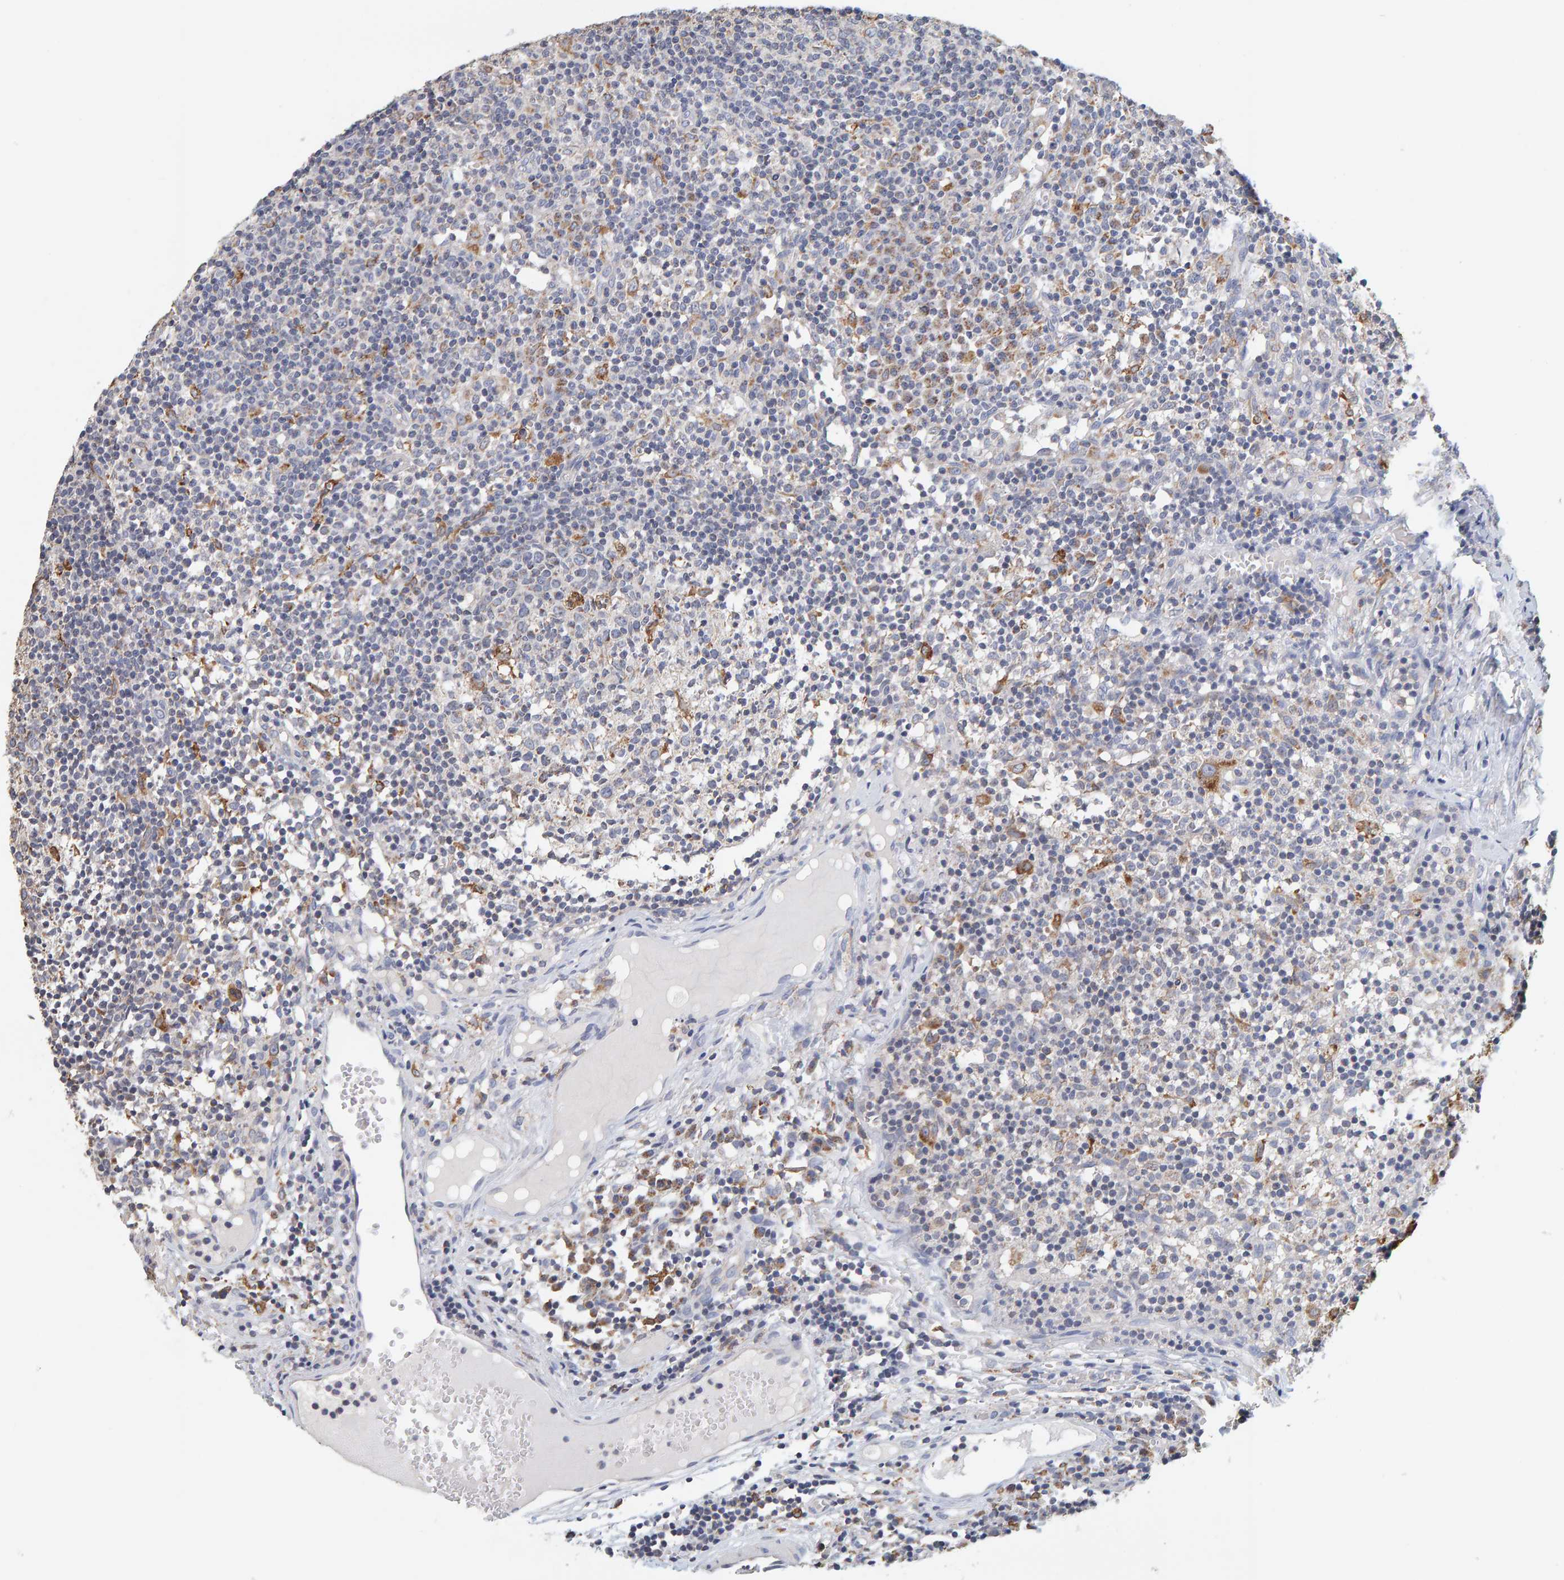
{"staining": {"intensity": "moderate", "quantity": "<25%", "location": "cytoplasmic/membranous"}, "tissue": "lymph node", "cell_type": "Germinal center cells", "image_type": "normal", "snomed": [{"axis": "morphology", "description": "Normal tissue, NOS"}, {"axis": "morphology", "description": "Inflammation, NOS"}, {"axis": "topography", "description": "Lymph node"}], "caption": "Immunohistochemical staining of normal lymph node reveals <25% levels of moderate cytoplasmic/membranous protein expression in approximately <25% of germinal center cells. Nuclei are stained in blue.", "gene": "SGPL1", "patient": {"sex": "male", "age": 55}}